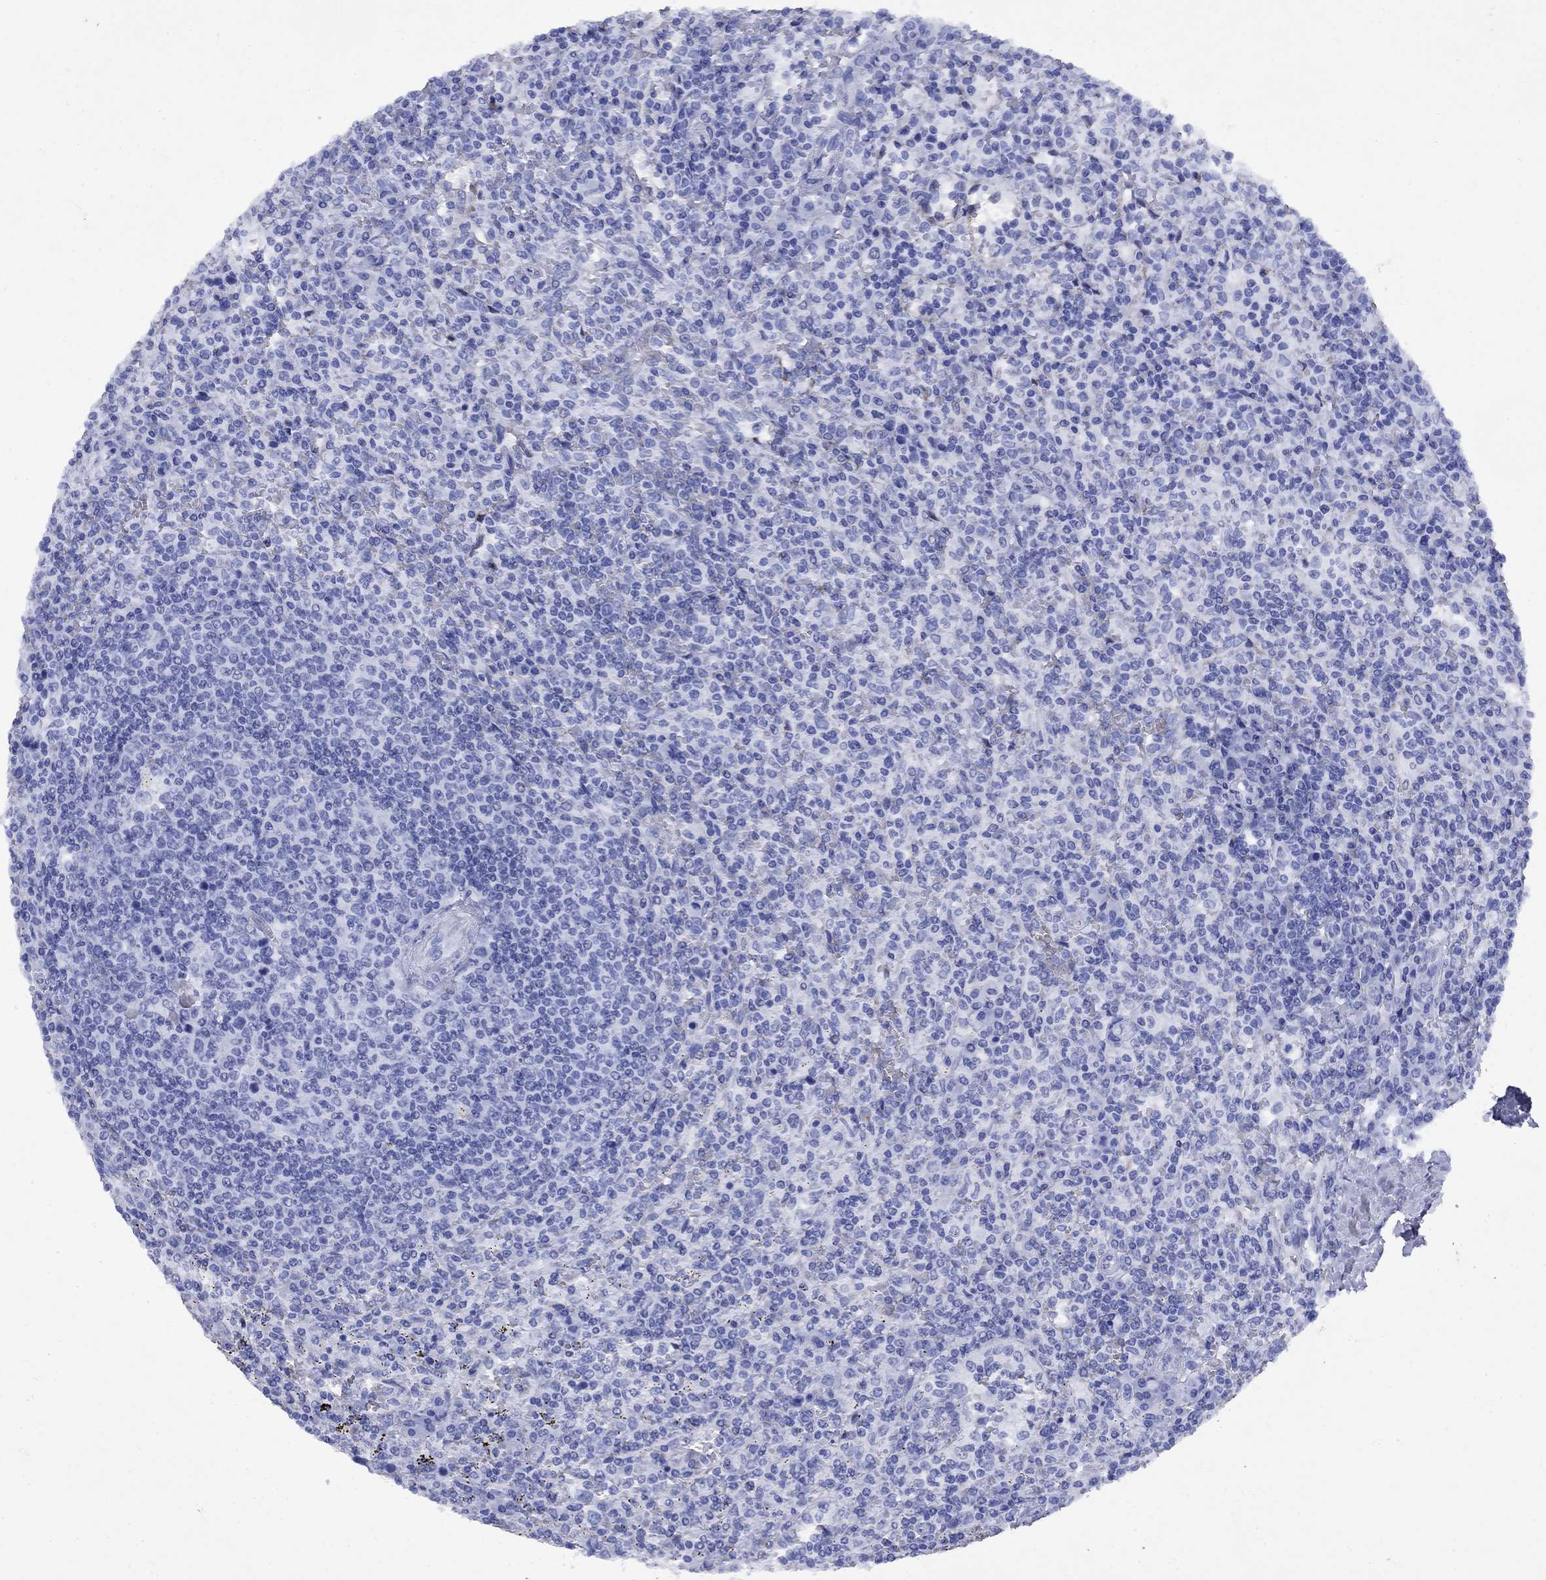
{"staining": {"intensity": "negative", "quantity": "none", "location": "none"}, "tissue": "lymphoma", "cell_type": "Tumor cells", "image_type": "cancer", "snomed": [{"axis": "morphology", "description": "Malignant lymphoma, non-Hodgkin's type, Low grade"}, {"axis": "topography", "description": "Spleen"}], "caption": "Tumor cells are negative for brown protein staining in low-grade malignant lymphoma, non-Hodgkin's type.", "gene": "STAB2", "patient": {"sex": "male", "age": 62}}